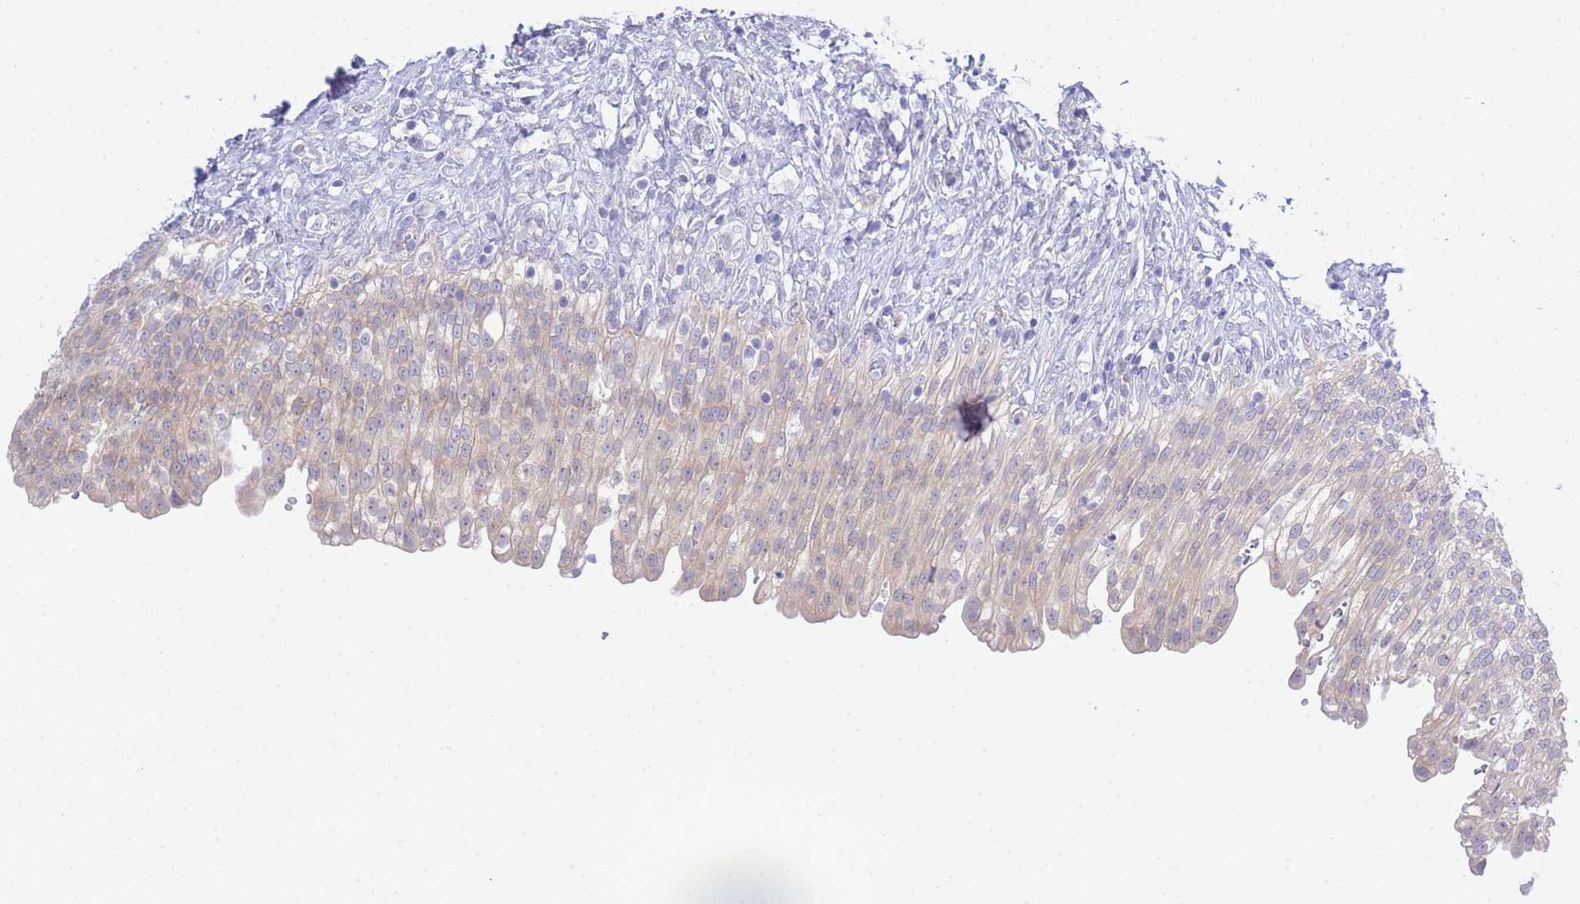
{"staining": {"intensity": "weak", "quantity": "25%-75%", "location": "cytoplasmic/membranous"}, "tissue": "urinary bladder", "cell_type": "Urothelial cells", "image_type": "normal", "snomed": [{"axis": "morphology", "description": "Urothelial carcinoma, High grade"}, {"axis": "topography", "description": "Urinary bladder"}], "caption": "IHC image of unremarkable urinary bladder: human urinary bladder stained using immunohistochemistry (IHC) reveals low levels of weak protein expression localized specifically in the cytoplasmic/membranous of urothelial cells, appearing as a cytoplasmic/membranous brown color.", "gene": "ZNF510", "patient": {"sex": "male", "age": 46}}